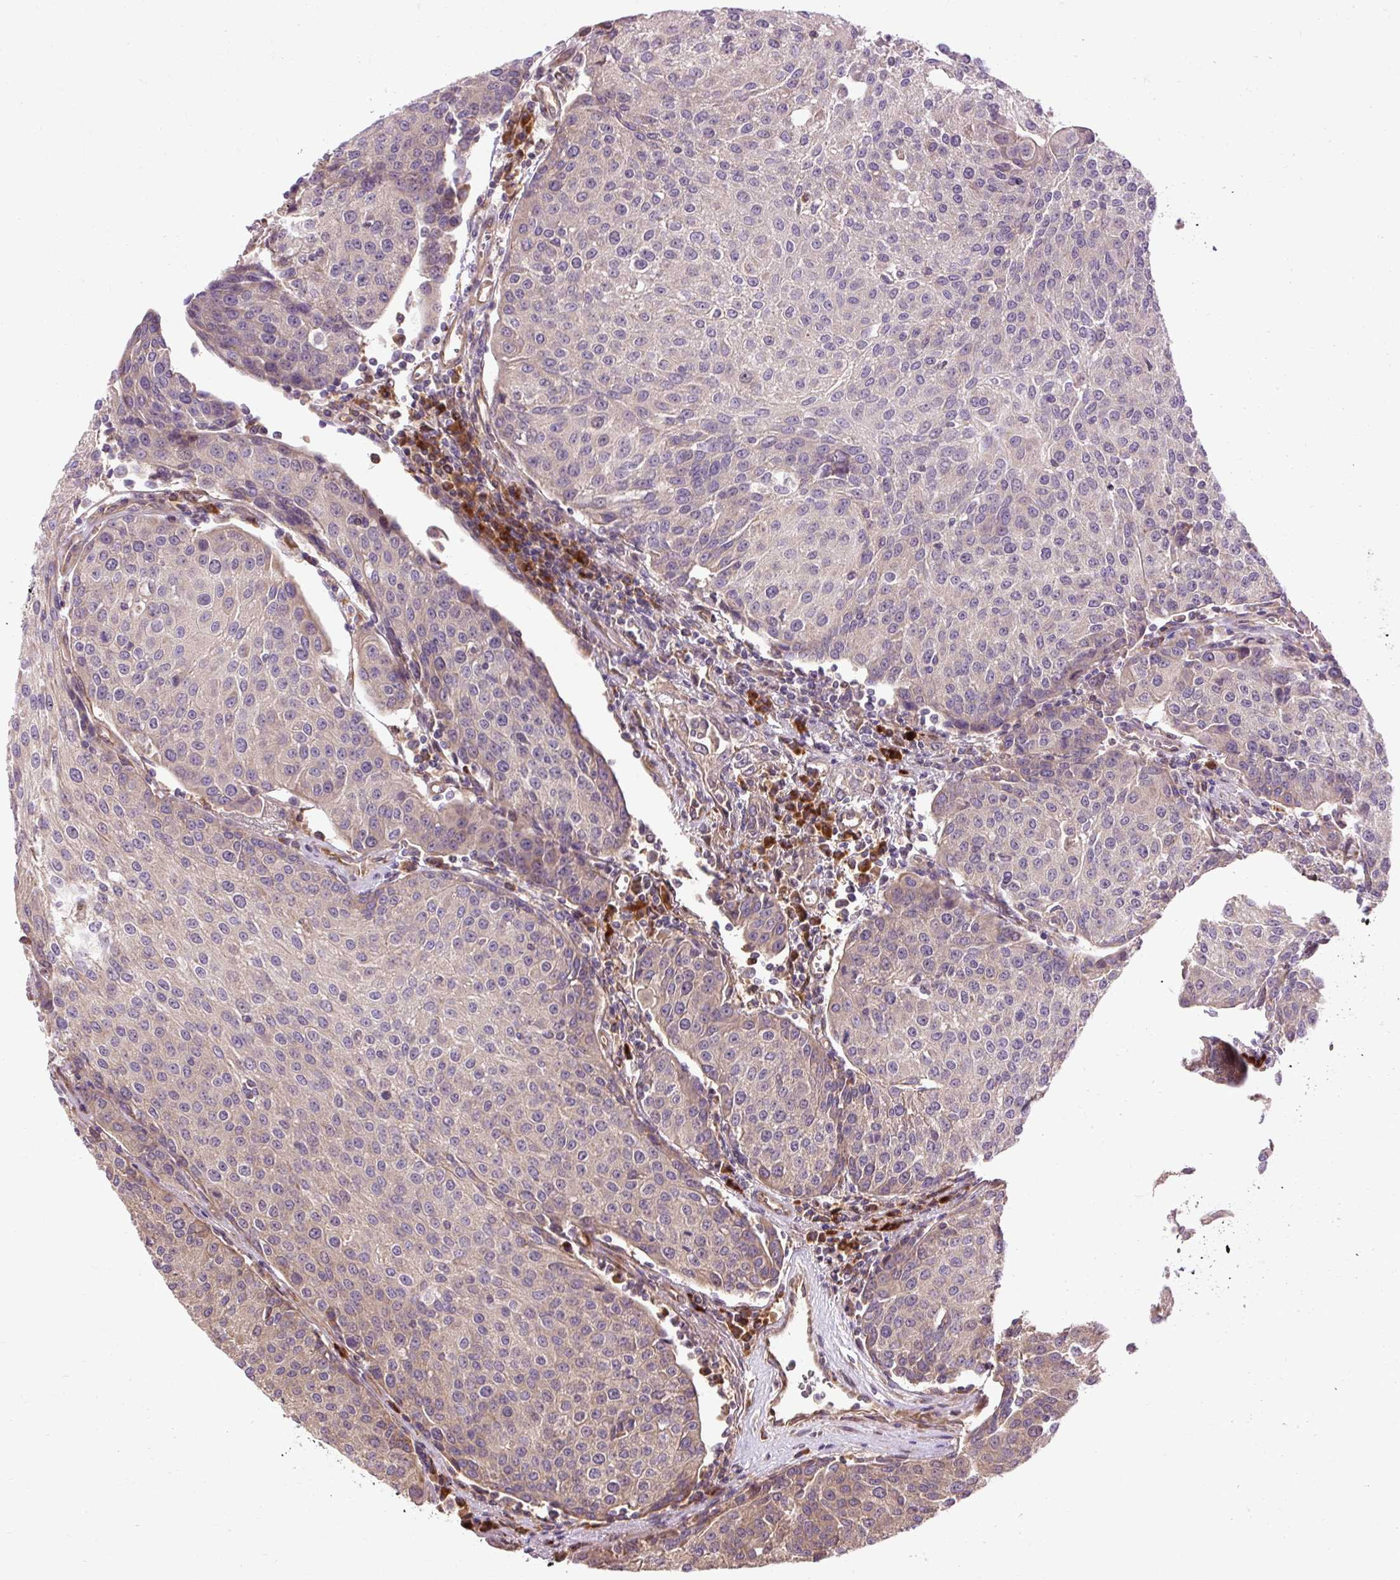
{"staining": {"intensity": "weak", "quantity": "<25%", "location": "cytoplasmic/membranous"}, "tissue": "urothelial cancer", "cell_type": "Tumor cells", "image_type": "cancer", "snomed": [{"axis": "morphology", "description": "Urothelial carcinoma, High grade"}, {"axis": "topography", "description": "Urinary bladder"}], "caption": "Urothelial cancer stained for a protein using IHC exhibits no staining tumor cells.", "gene": "FLRT1", "patient": {"sex": "female", "age": 85}}